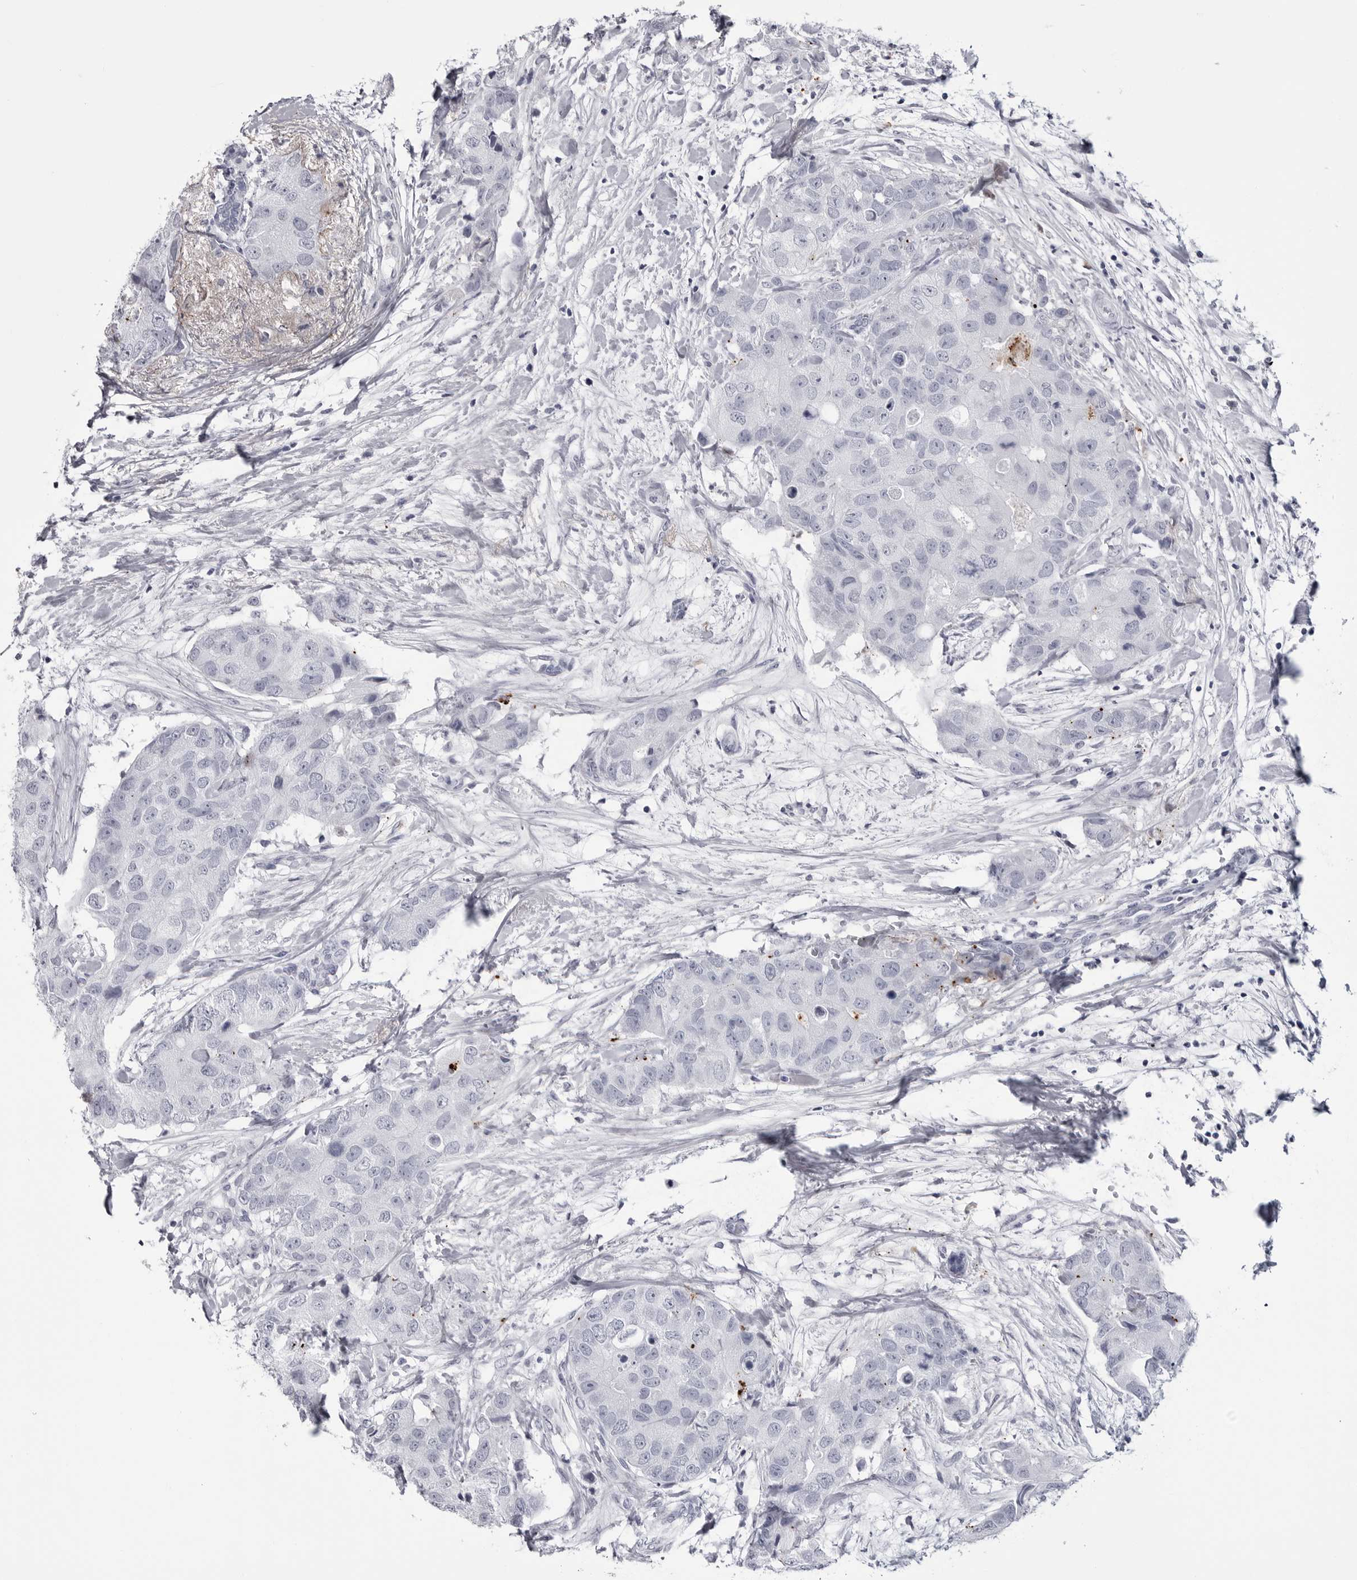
{"staining": {"intensity": "negative", "quantity": "none", "location": "none"}, "tissue": "breast cancer", "cell_type": "Tumor cells", "image_type": "cancer", "snomed": [{"axis": "morphology", "description": "Duct carcinoma"}, {"axis": "topography", "description": "Breast"}], "caption": "A histopathology image of intraductal carcinoma (breast) stained for a protein displays no brown staining in tumor cells.", "gene": "COL26A1", "patient": {"sex": "female", "age": 62}}